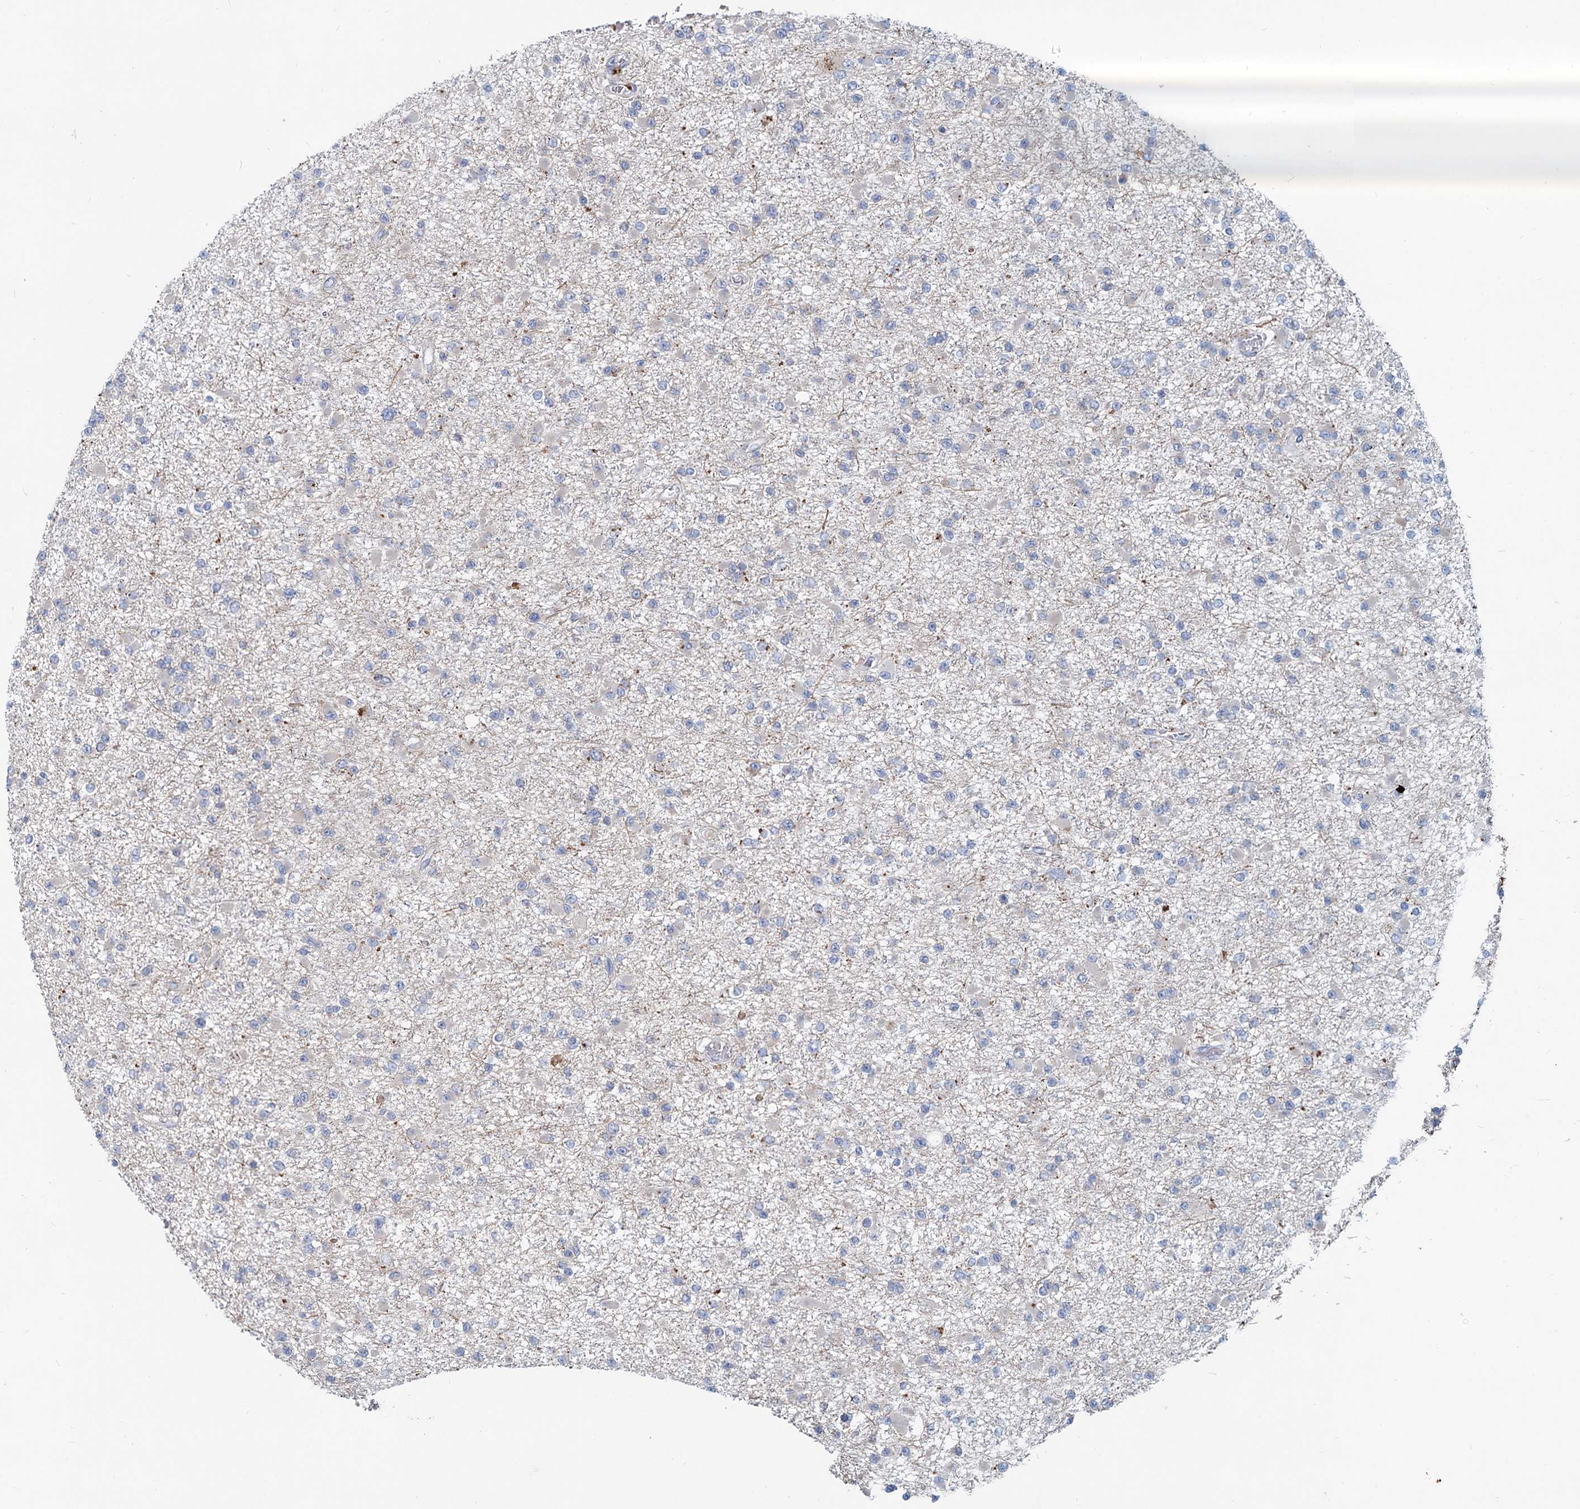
{"staining": {"intensity": "negative", "quantity": "none", "location": "none"}, "tissue": "glioma", "cell_type": "Tumor cells", "image_type": "cancer", "snomed": [{"axis": "morphology", "description": "Glioma, malignant, Low grade"}, {"axis": "topography", "description": "Brain"}], "caption": "IHC photomicrograph of neoplastic tissue: human glioma stained with DAB (3,3'-diaminobenzidine) demonstrates no significant protein staining in tumor cells.", "gene": "TMX2", "patient": {"sex": "female", "age": 22}}